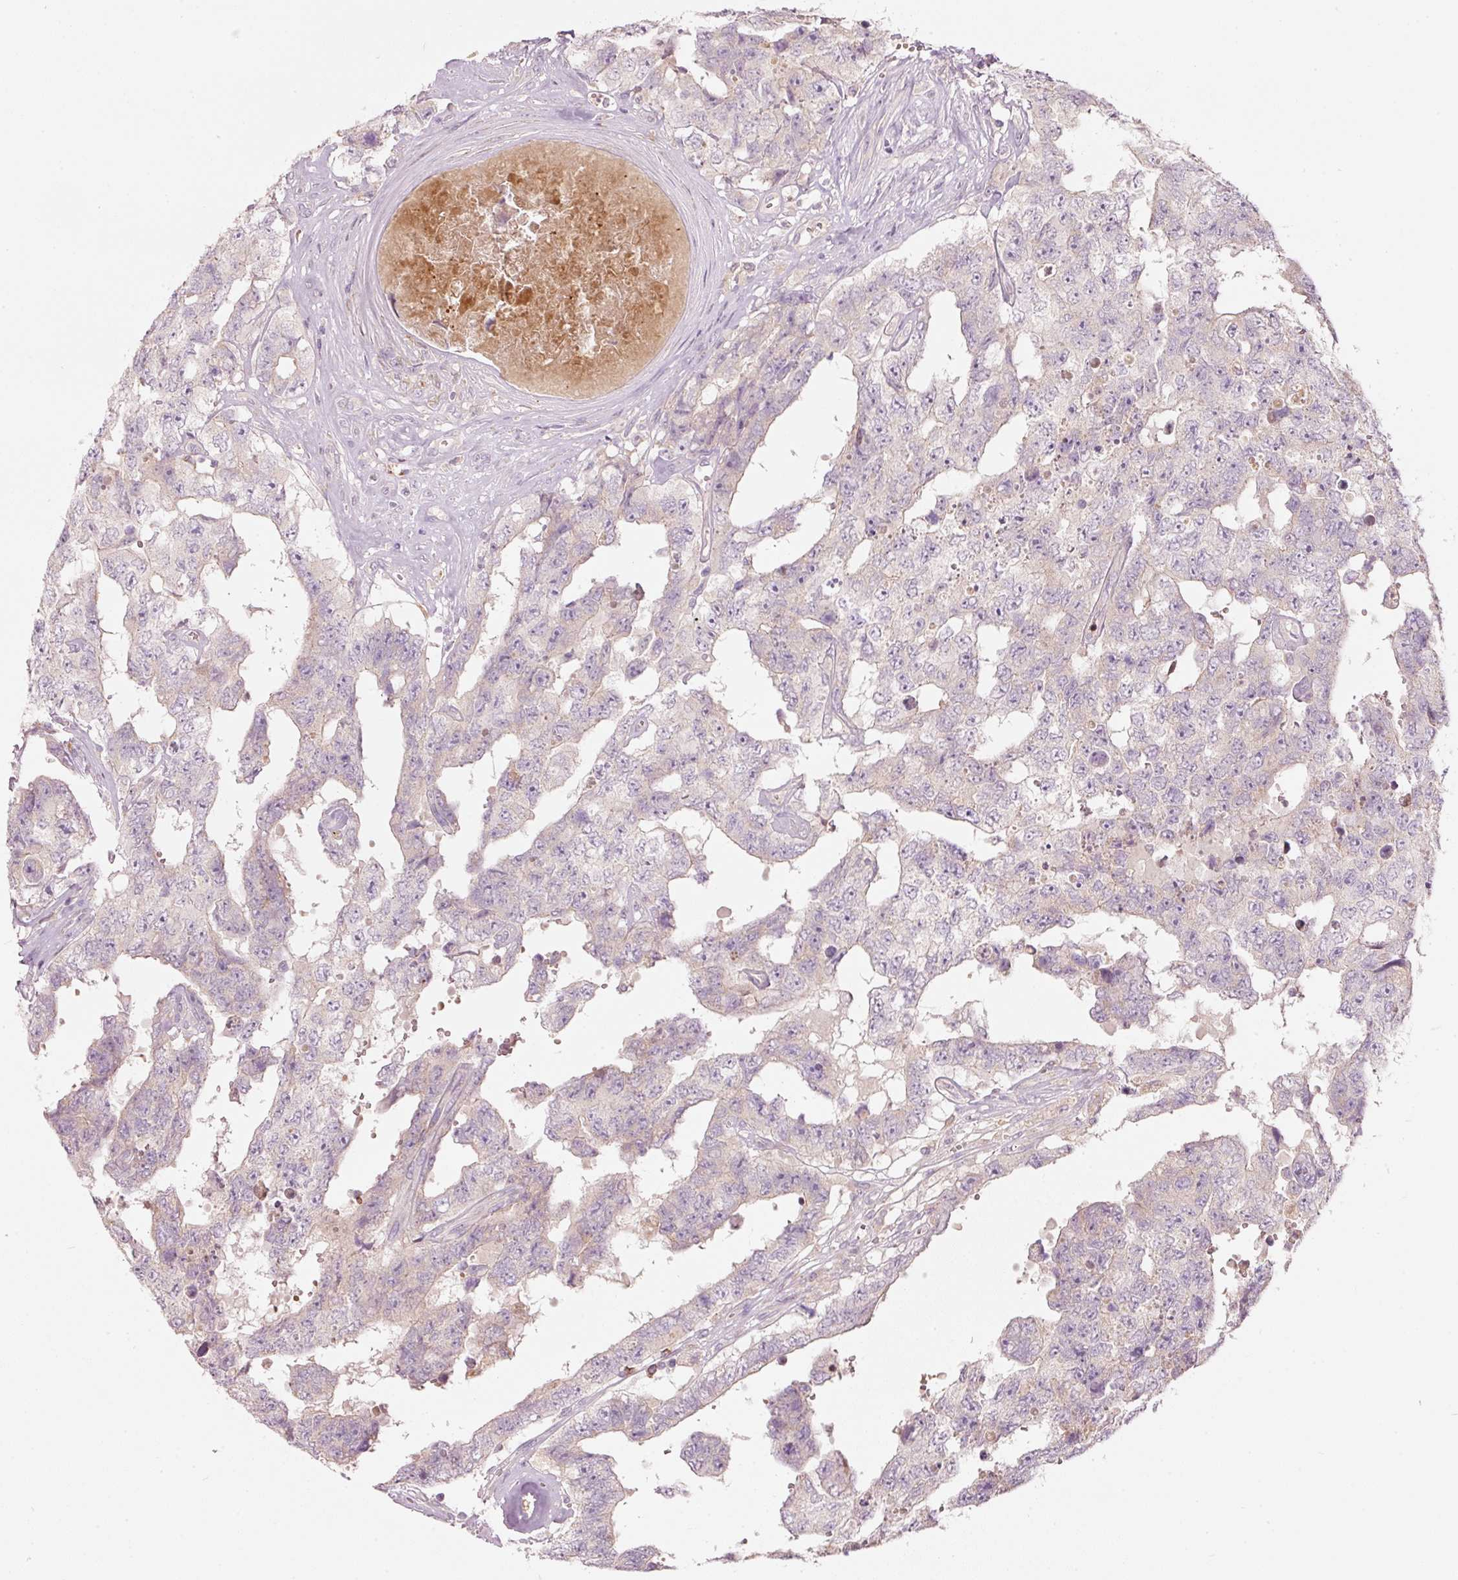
{"staining": {"intensity": "negative", "quantity": "none", "location": "none"}, "tissue": "testis cancer", "cell_type": "Tumor cells", "image_type": "cancer", "snomed": [{"axis": "morphology", "description": "Normal tissue, NOS"}, {"axis": "morphology", "description": "Carcinoma, Embryonal, NOS"}, {"axis": "topography", "description": "Testis"}, {"axis": "topography", "description": "Epididymis"}], "caption": "An immunohistochemistry (IHC) image of testis cancer (embryonal carcinoma) is shown. There is no staining in tumor cells of testis cancer (embryonal carcinoma). The staining is performed using DAB brown chromogen with nuclei counter-stained in using hematoxylin.", "gene": "KLHL21", "patient": {"sex": "male", "age": 25}}